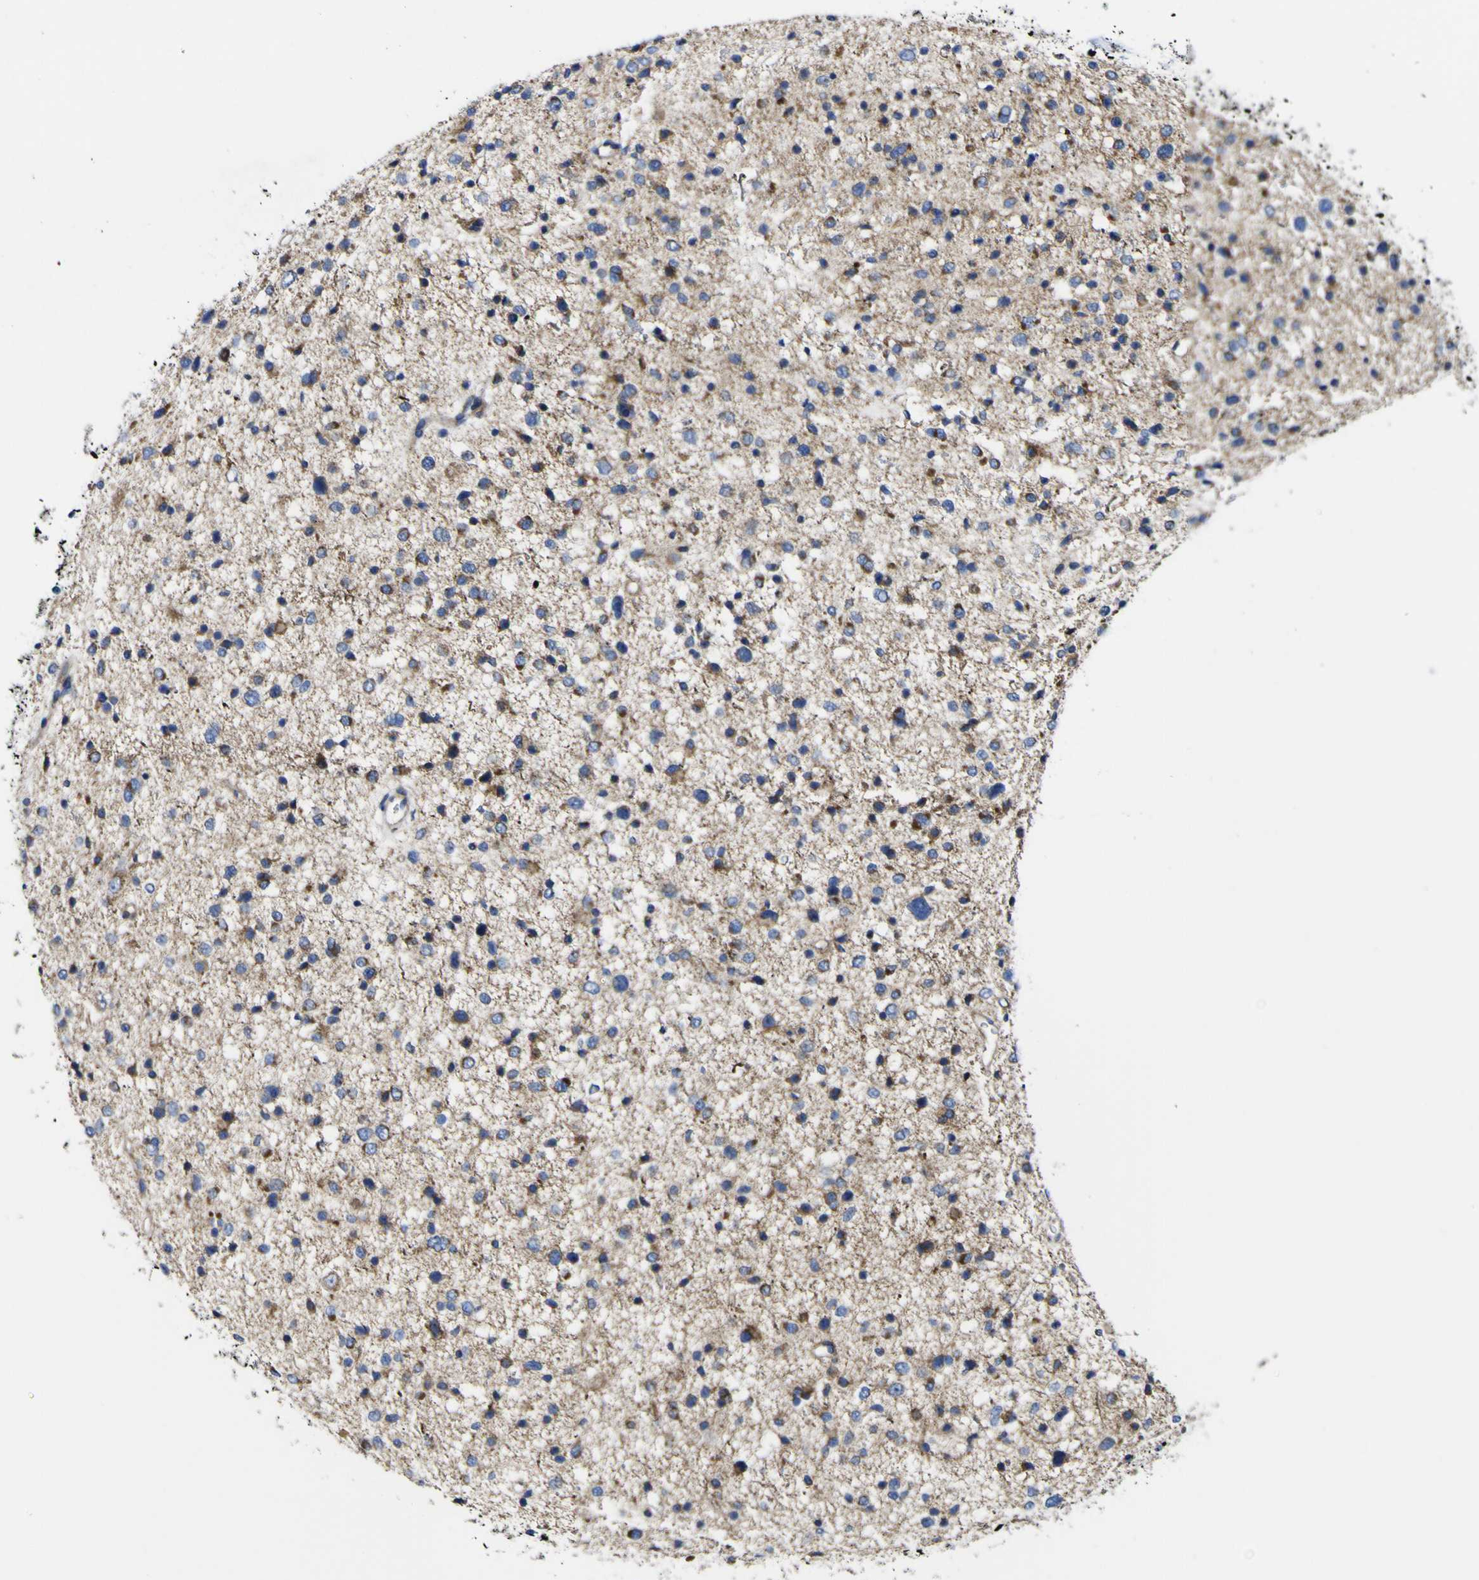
{"staining": {"intensity": "moderate", "quantity": "25%-75%", "location": "cytoplasmic/membranous"}, "tissue": "glioma", "cell_type": "Tumor cells", "image_type": "cancer", "snomed": [{"axis": "morphology", "description": "Glioma, malignant, Low grade"}, {"axis": "topography", "description": "Brain"}], "caption": "Moderate cytoplasmic/membranous expression for a protein is identified in approximately 25%-75% of tumor cells of glioma using immunohistochemistry.", "gene": "CCDC90B", "patient": {"sex": "female", "age": 37}}